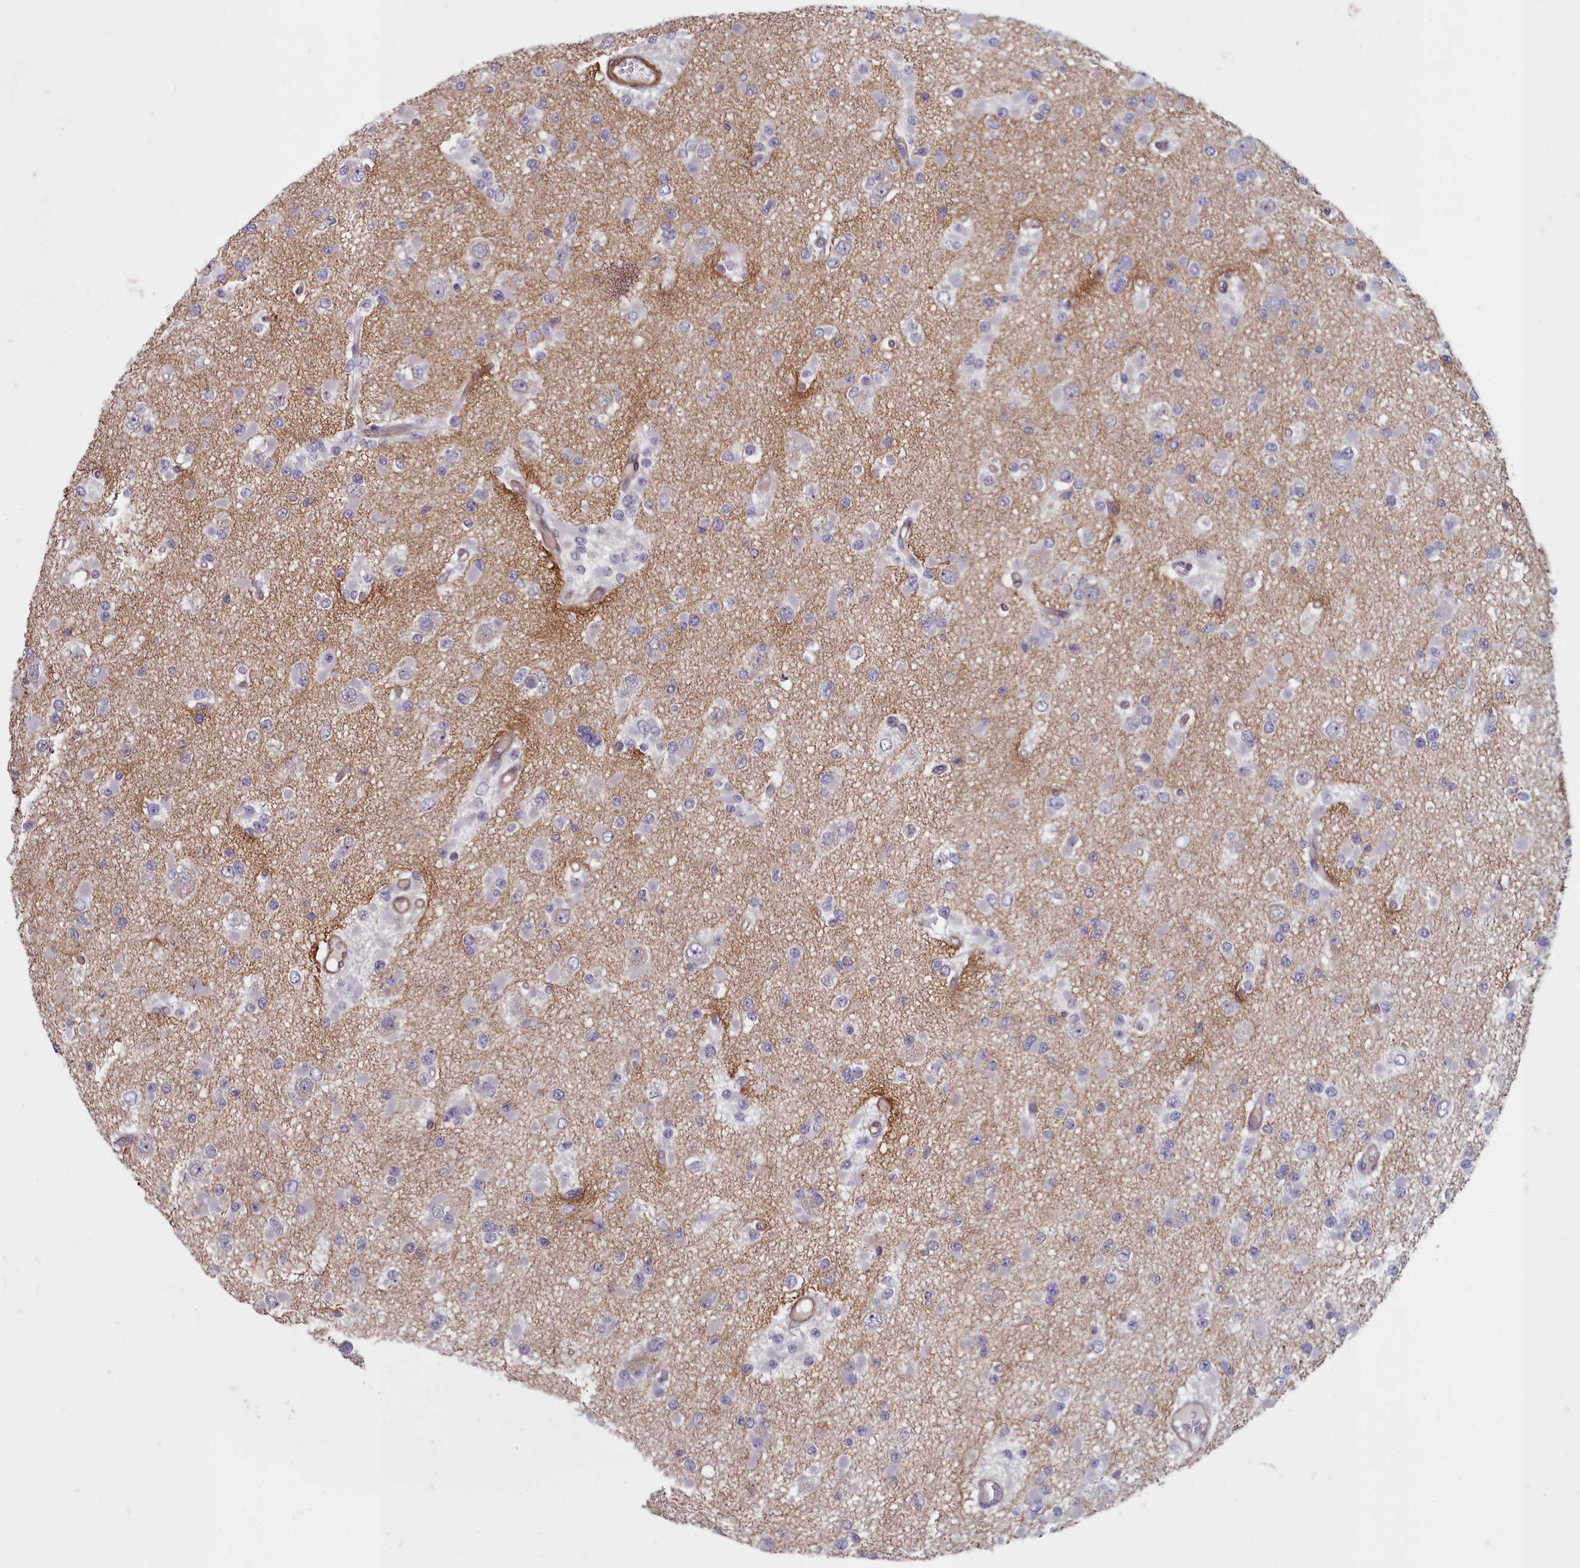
{"staining": {"intensity": "negative", "quantity": "none", "location": "none"}, "tissue": "glioma", "cell_type": "Tumor cells", "image_type": "cancer", "snomed": [{"axis": "morphology", "description": "Glioma, malignant, Low grade"}, {"axis": "topography", "description": "Brain"}], "caption": "Human glioma stained for a protein using immunohistochemistry demonstrates no staining in tumor cells.", "gene": "ZNF626", "patient": {"sex": "female", "age": 22}}